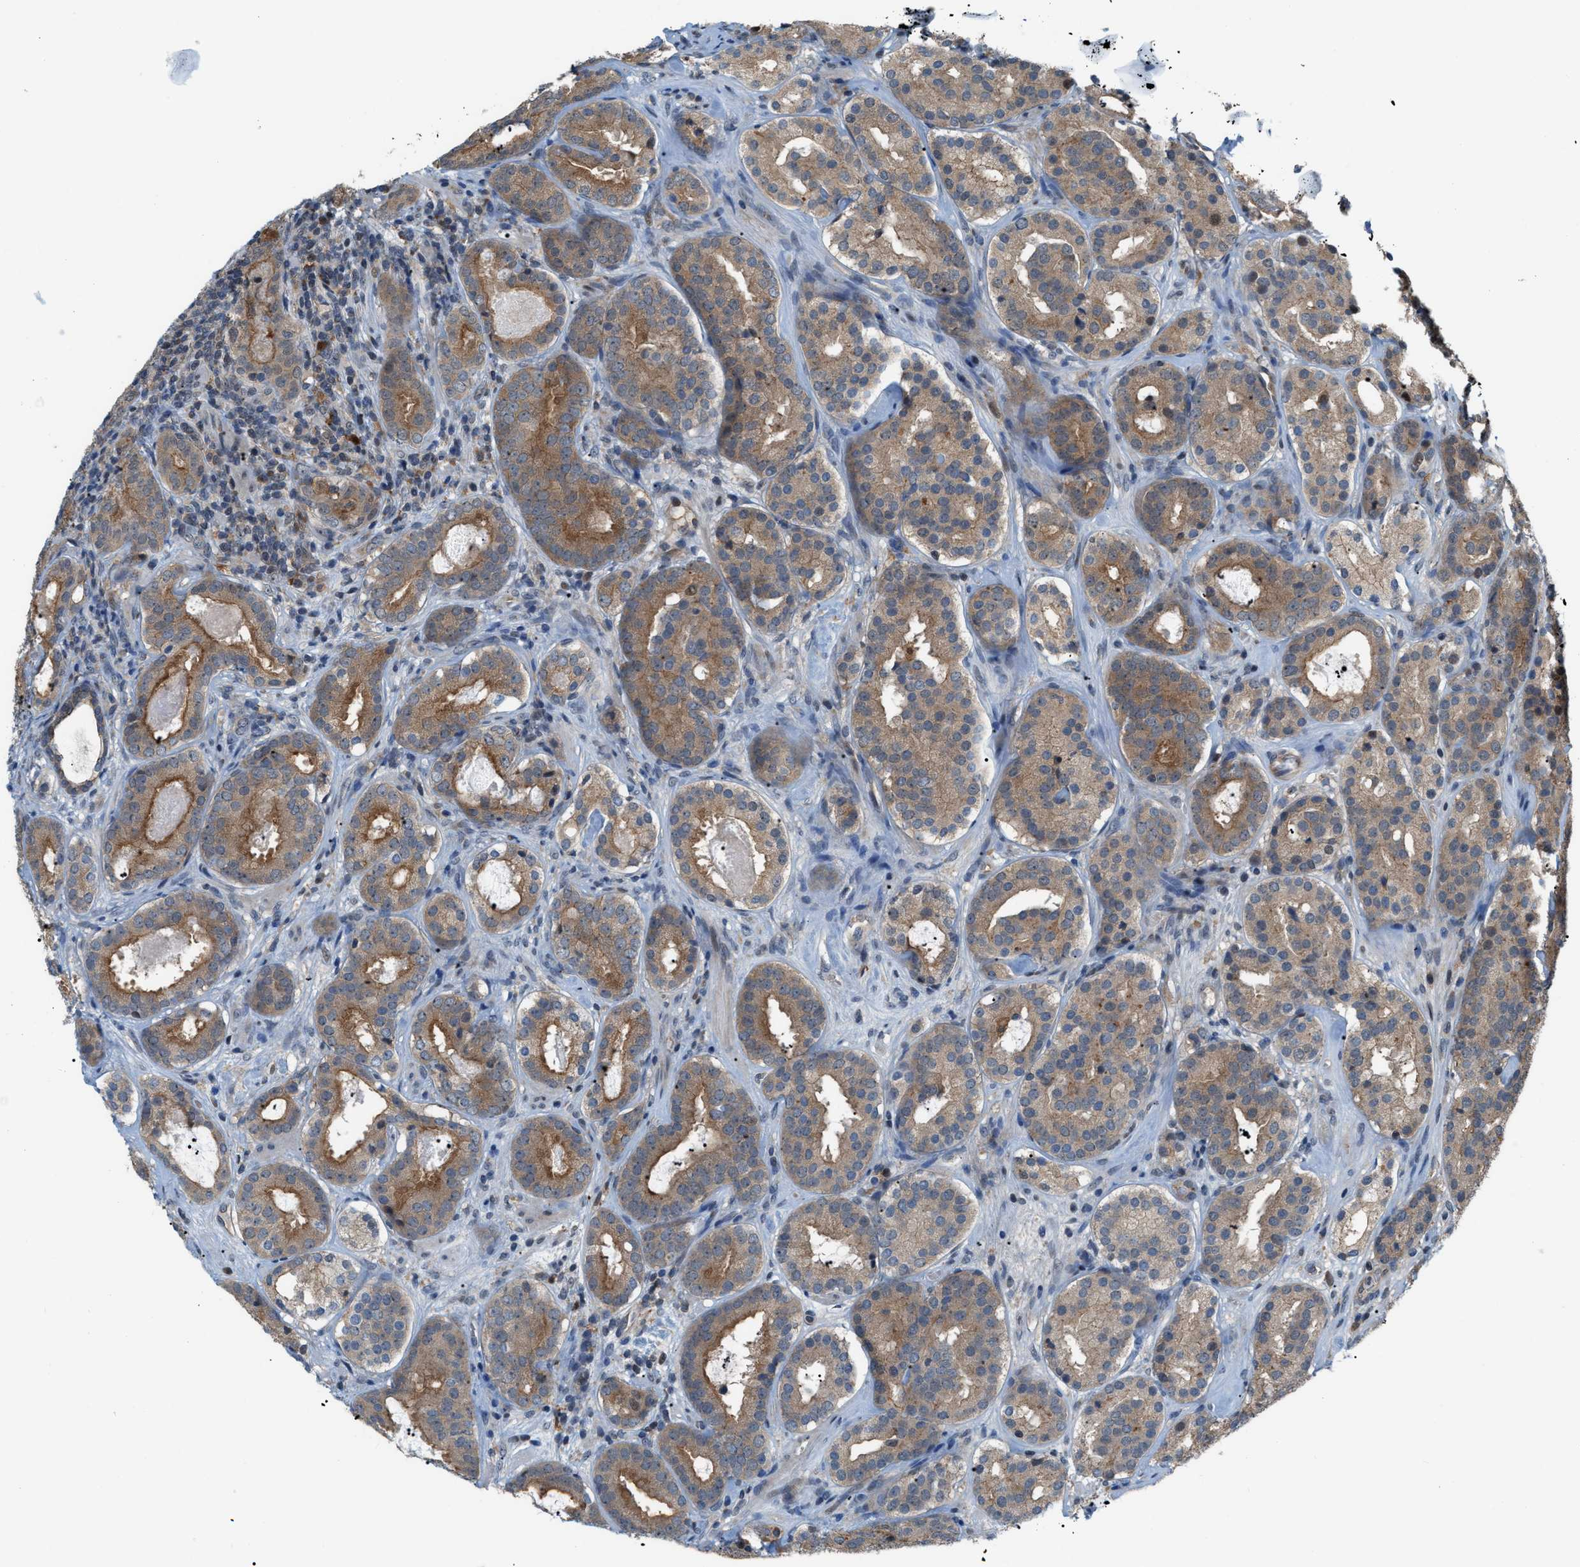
{"staining": {"intensity": "moderate", "quantity": ">75%", "location": "cytoplasmic/membranous"}, "tissue": "prostate cancer", "cell_type": "Tumor cells", "image_type": "cancer", "snomed": [{"axis": "morphology", "description": "Adenocarcinoma, Low grade"}, {"axis": "topography", "description": "Prostate"}], "caption": "Protein staining reveals moderate cytoplasmic/membranous expression in approximately >75% of tumor cells in prostate cancer (low-grade adenocarcinoma). The staining was performed using DAB (3,3'-diaminobenzidine), with brown indicating positive protein expression. Nuclei are stained blue with hematoxylin.", "gene": "RFFL", "patient": {"sex": "male", "age": 69}}